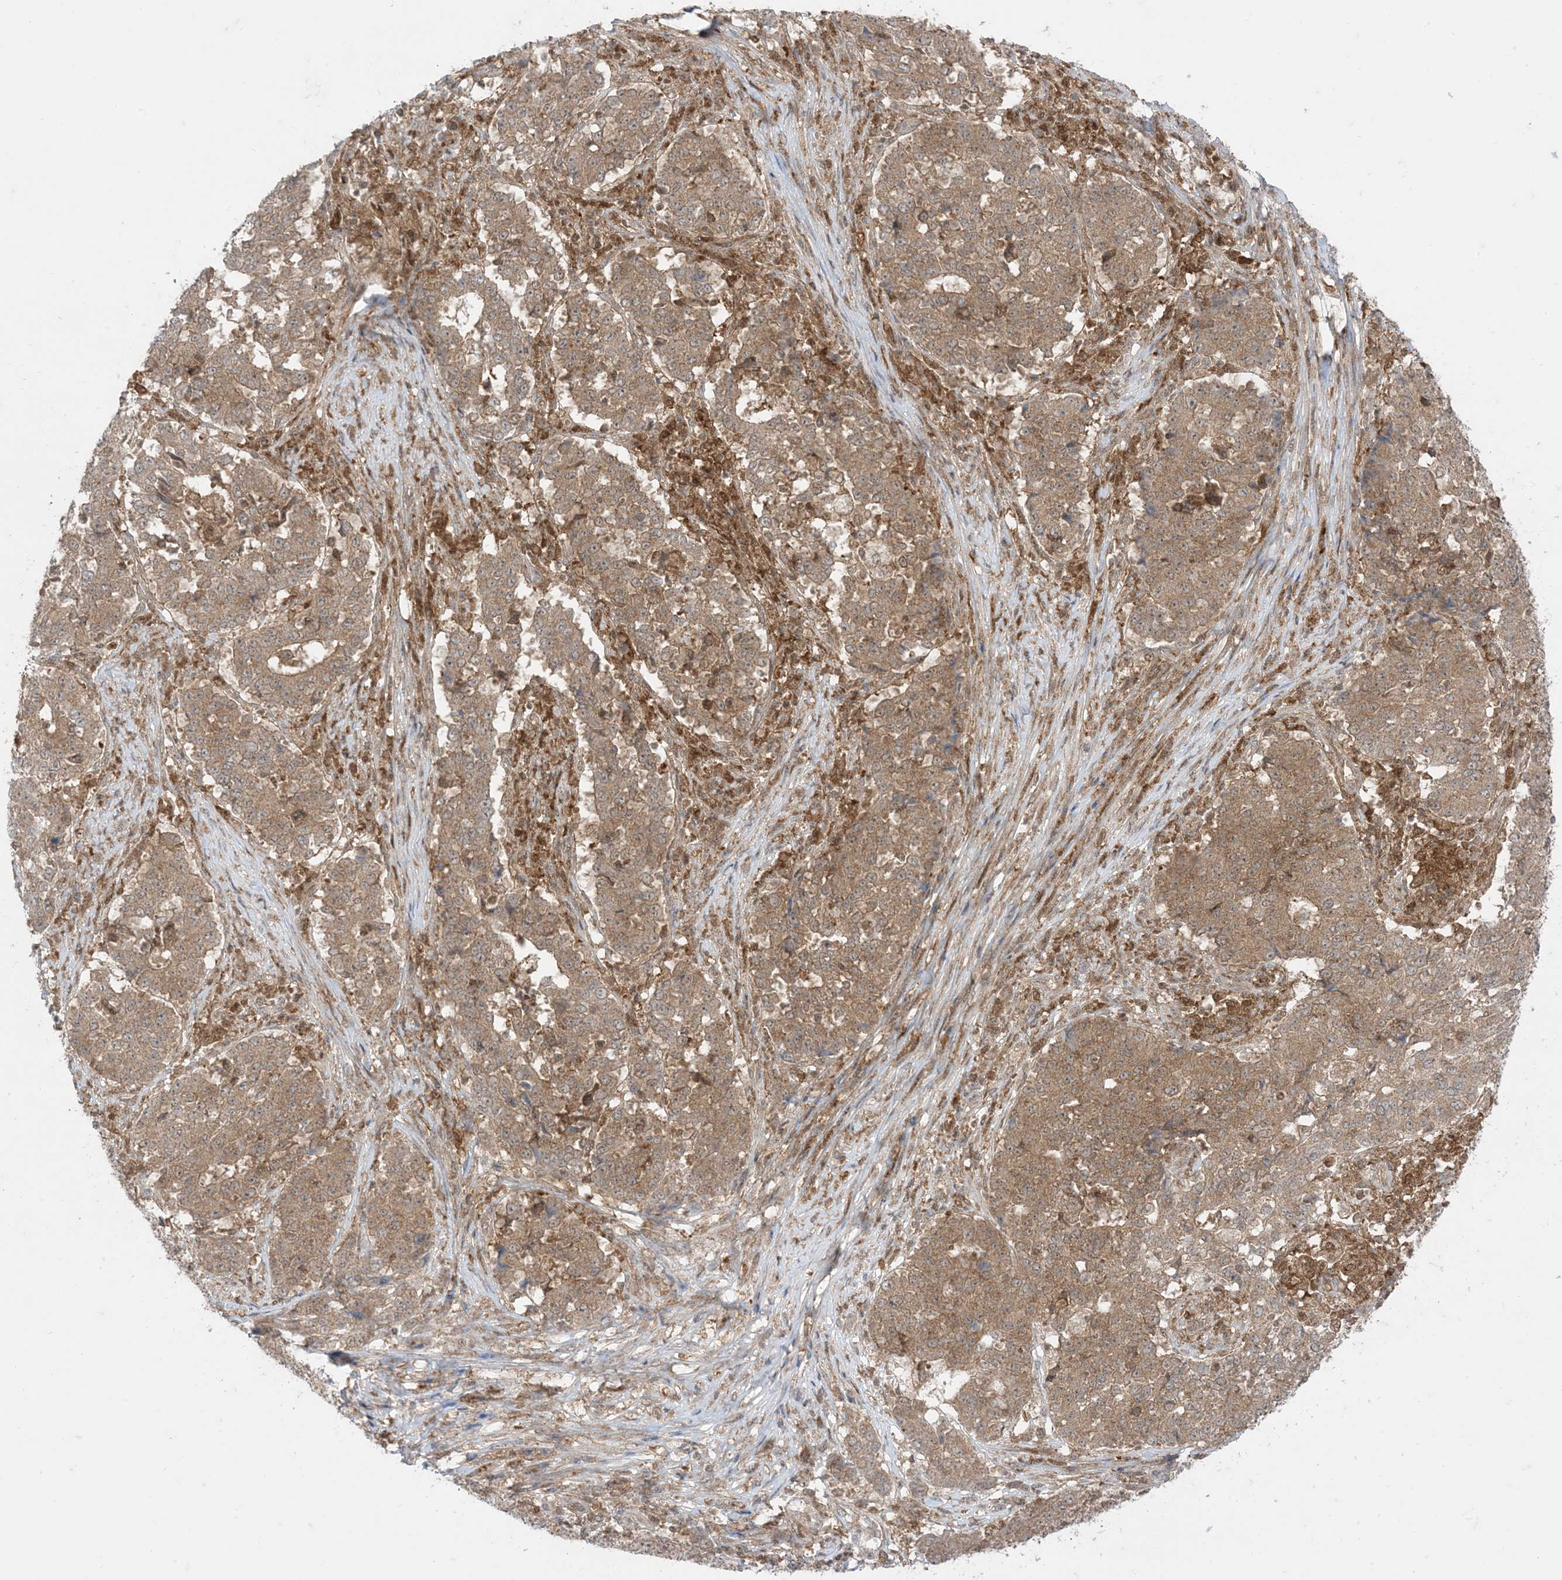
{"staining": {"intensity": "moderate", "quantity": ">75%", "location": "cytoplasmic/membranous"}, "tissue": "stomach cancer", "cell_type": "Tumor cells", "image_type": "cancer", "snomed": [{"axis": "morphology", "description": "Adenocarcinoma, NOS"}, {"axis": "topography", "description": "Stomach"}], "caption": "An immunohistochemistry (IHC) image of tumor tissue is shown. Protein staining in brown shows moderate cytoplasmic/membranous positivity in stomach cancer (adenocarcinoma) within tumor cells.", "gene": "PTPA", "patient": {"sex": "male", "age": 59}}